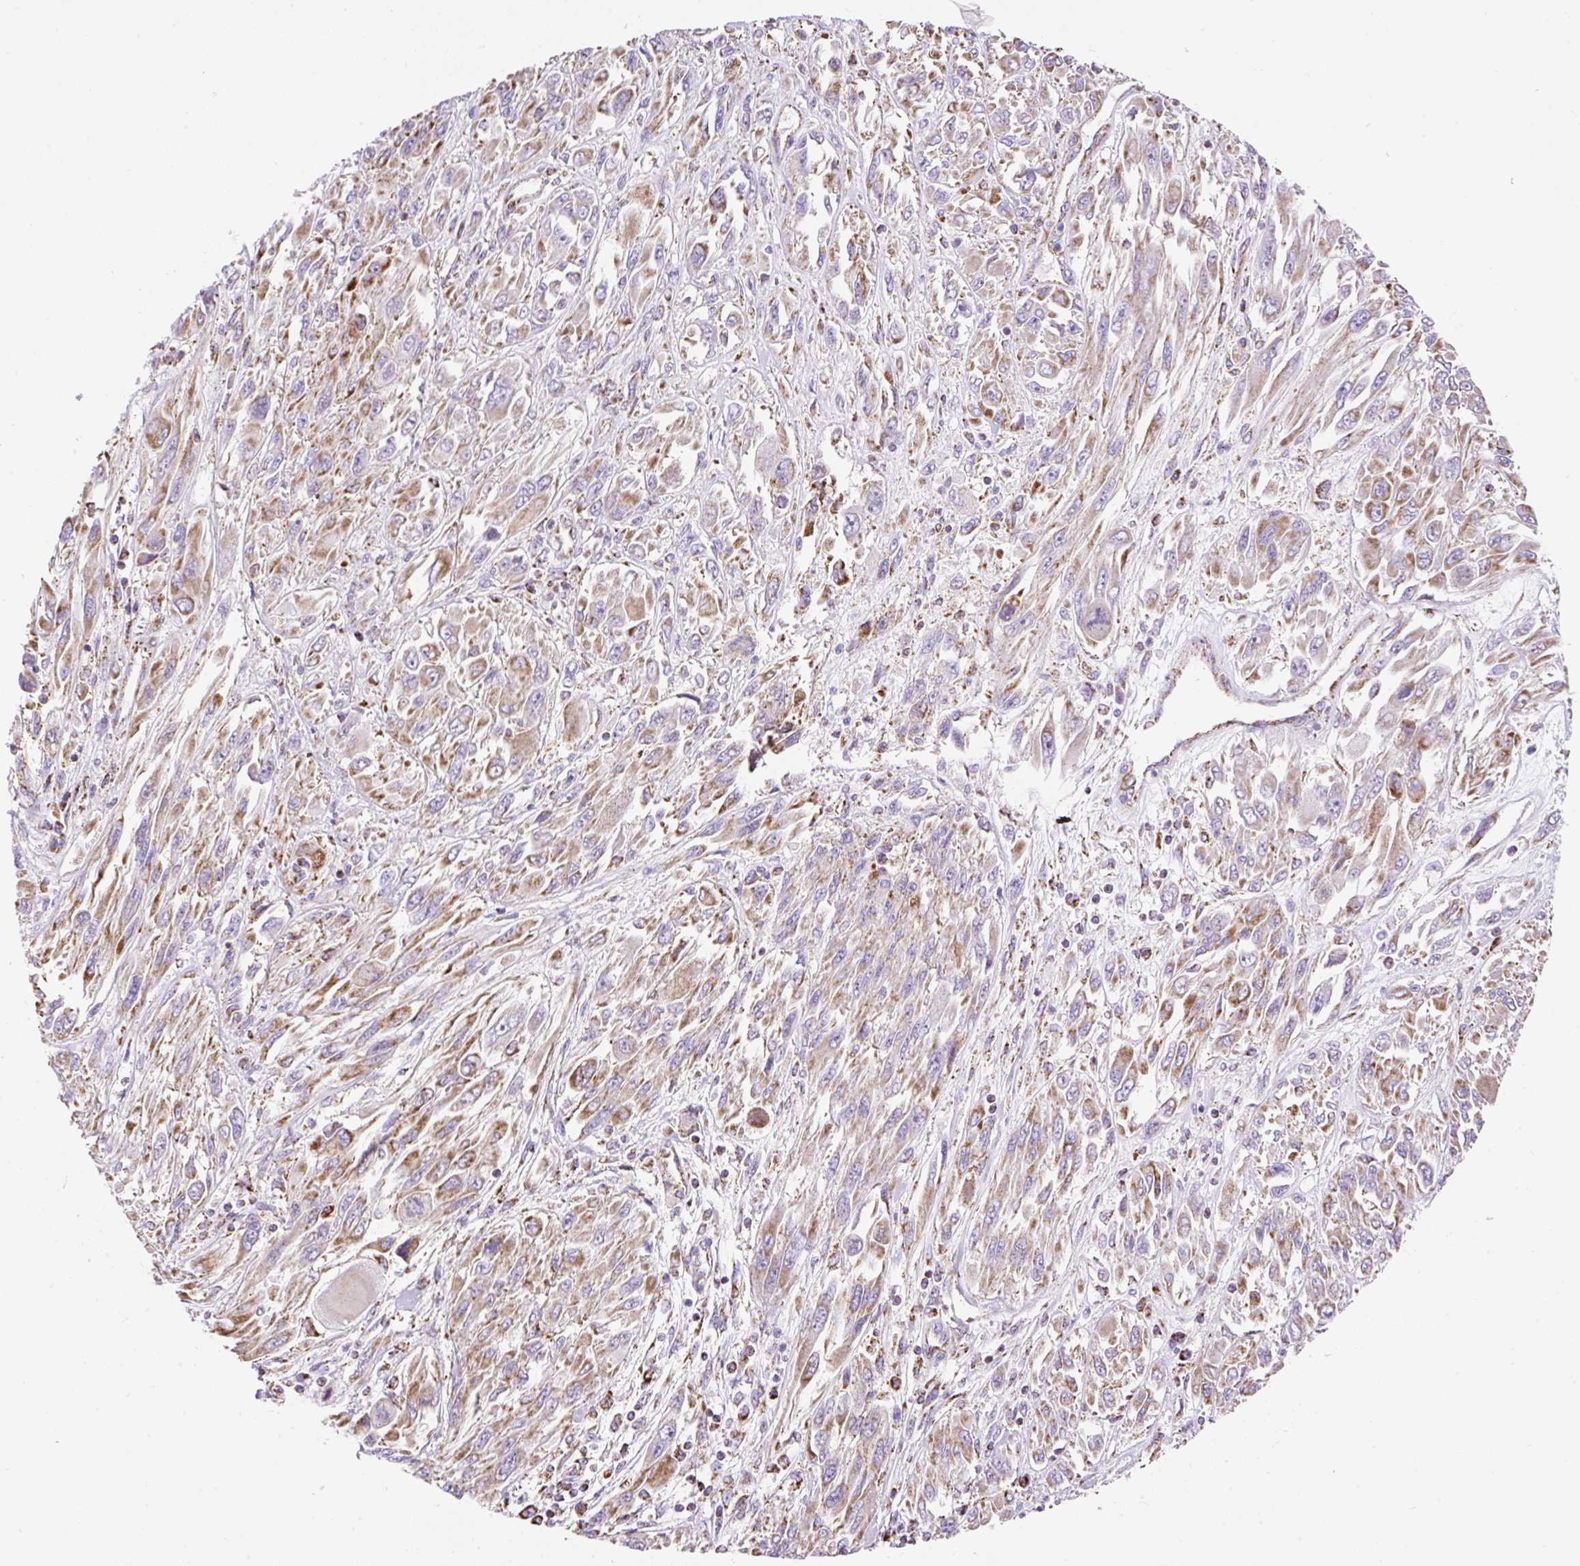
{"staining": {"intensity": "moderate", "quantity": ">75%", "location": "cytoplasmic/membranous"}, "tissue": "melanoma", "cell_type": "Tumor cells", "image_type": "cancer", "snomed": [{"axis": "morphology", "description": "Malignant melanoma, NOS"}, {"axis": "topography", "description": "Skin"}], "caption": "Malignant melanoma stained for a protein shows moderate cytoplasmic/membranous positivity in tumor cells.", "gene": "DAAM2", "patient": {"sex": "female", "age": 91}}